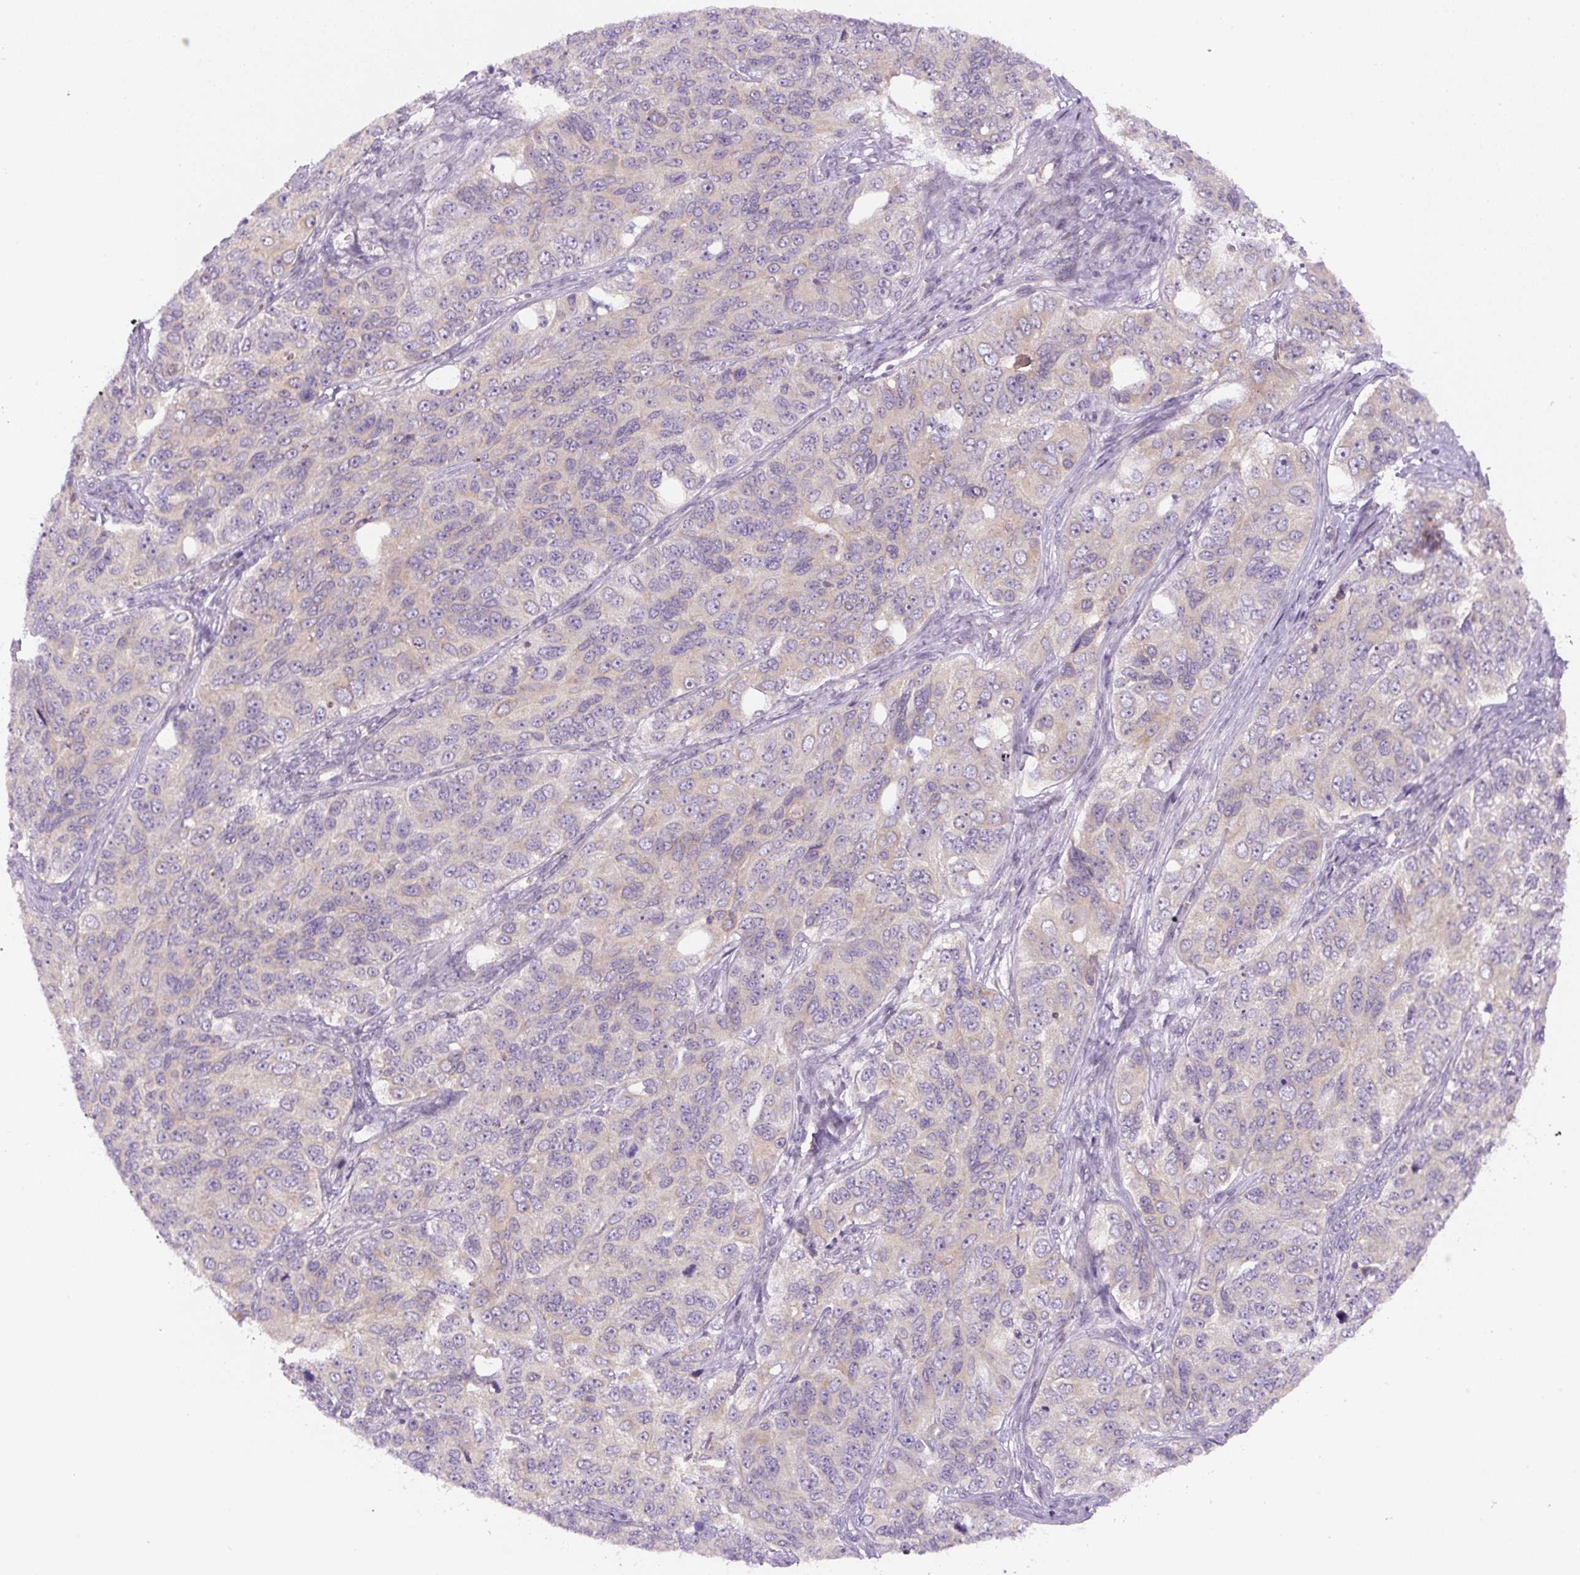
{"staining": {"intensity": "weak", "quantity": "<25%", "location": "cytoplasmic/membranous"}, "tissue": "ovarian cancer", "cell_type": "Tumor cells", "image_type": "cancer", "snomed": [{"axis": "morphology", "description": "Carcinoma, endometroid"}, {"axis": "topography", "description": "Ovary"}], "caption": "Image shows no protein expression in tumor cells of endometroid carcinoma (ovarian) tissue.", "gene": "YIF1B", "patient": {"sex": "female", "age": 51}}